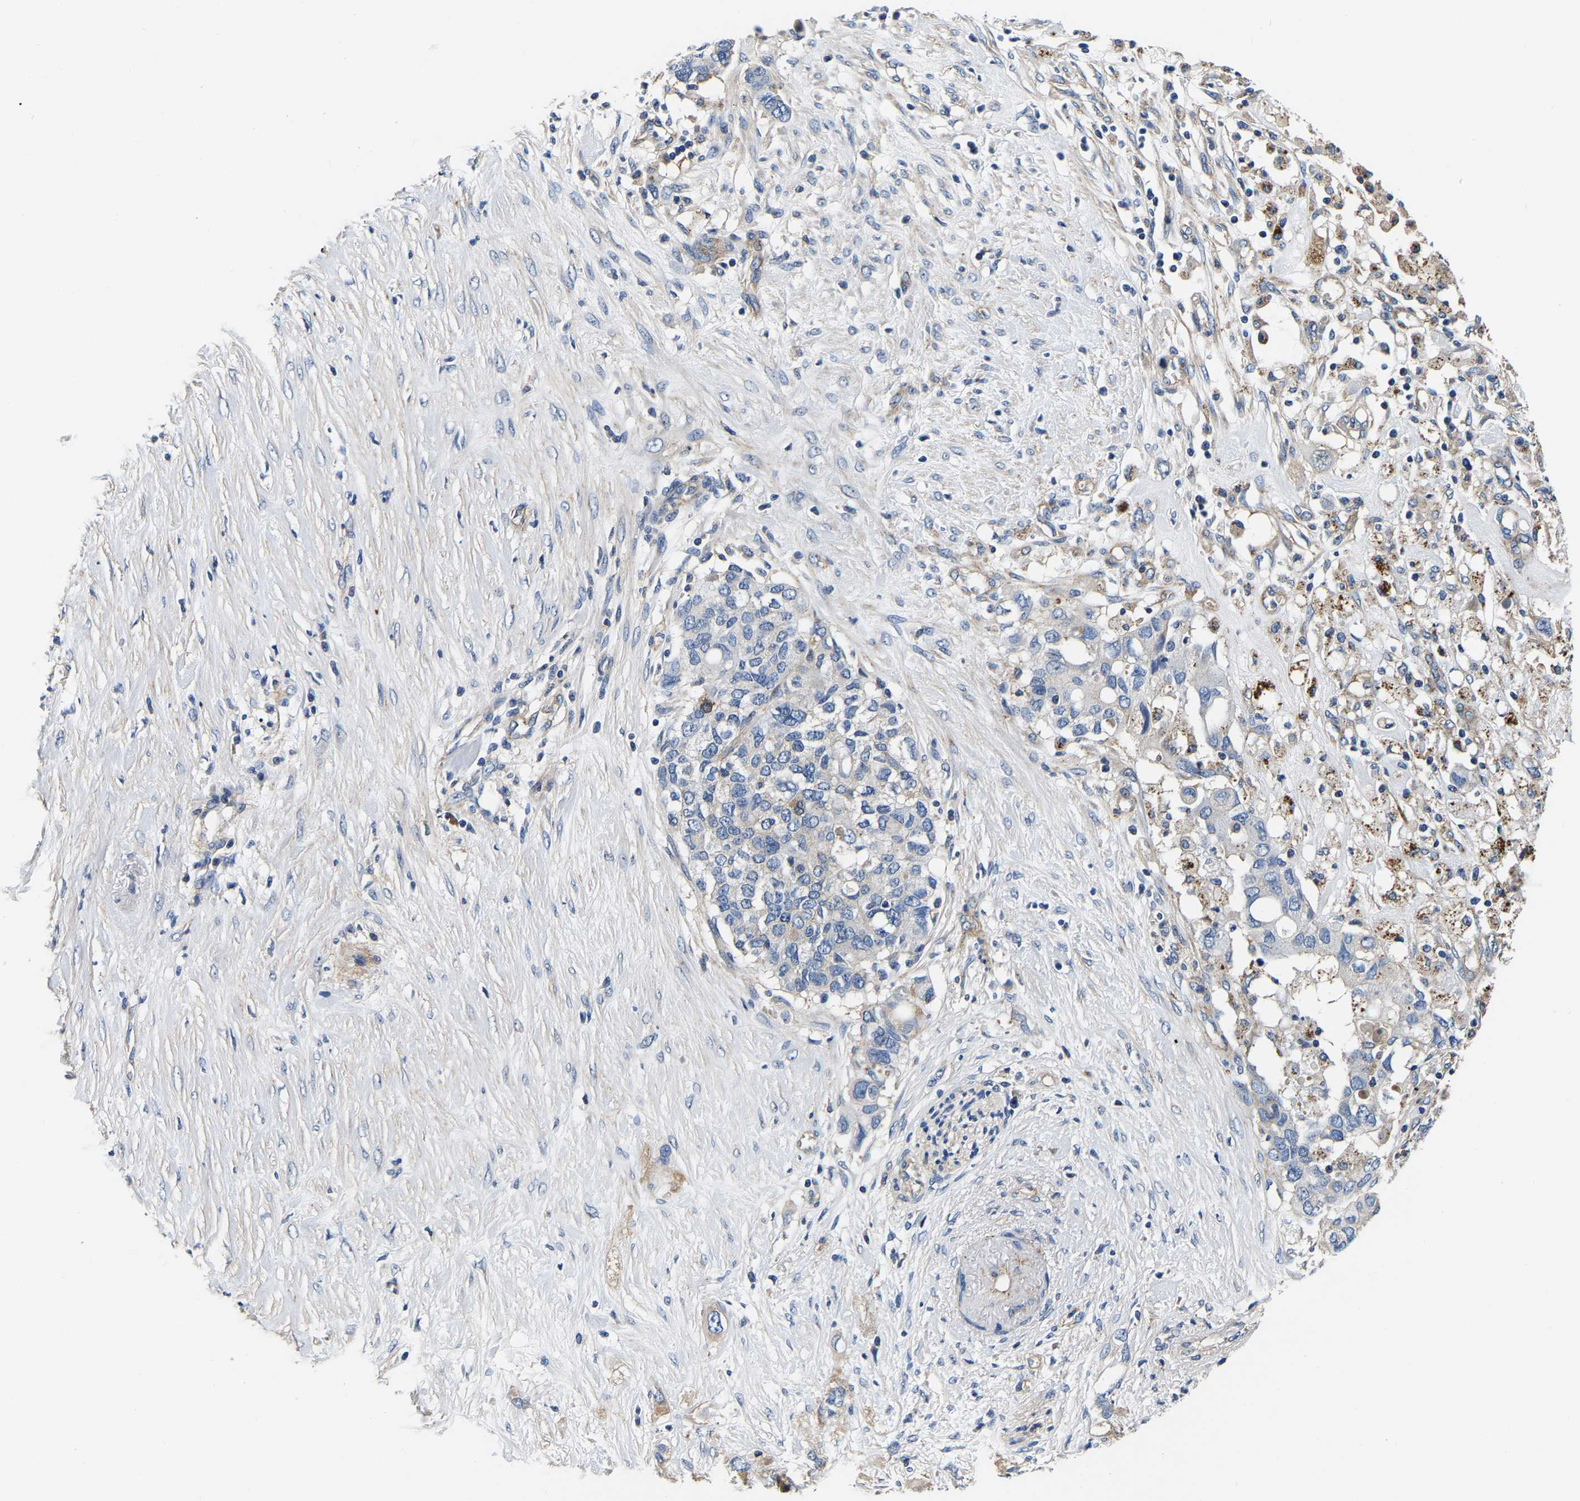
{"staining": {"intensity": "weak", "quantity": "<25%", "location": "cytoplasmic/membranous"}, "tissue": "pancreatic cancer", "cell_type": "Tumor cells", "image_type": "cancer", "snomed": [{"axis": "morphology", "description": "Adenocarcinoma, NOS"}, {"axis": "topography", "description": "Pancreas"}], "caption": "The micrograph exhibits no significant staining in tumor cells of pancreatic adenocarcinoma.", "gene": "SH3GLB1", "patient": {"sex": "female", "age": 56}}